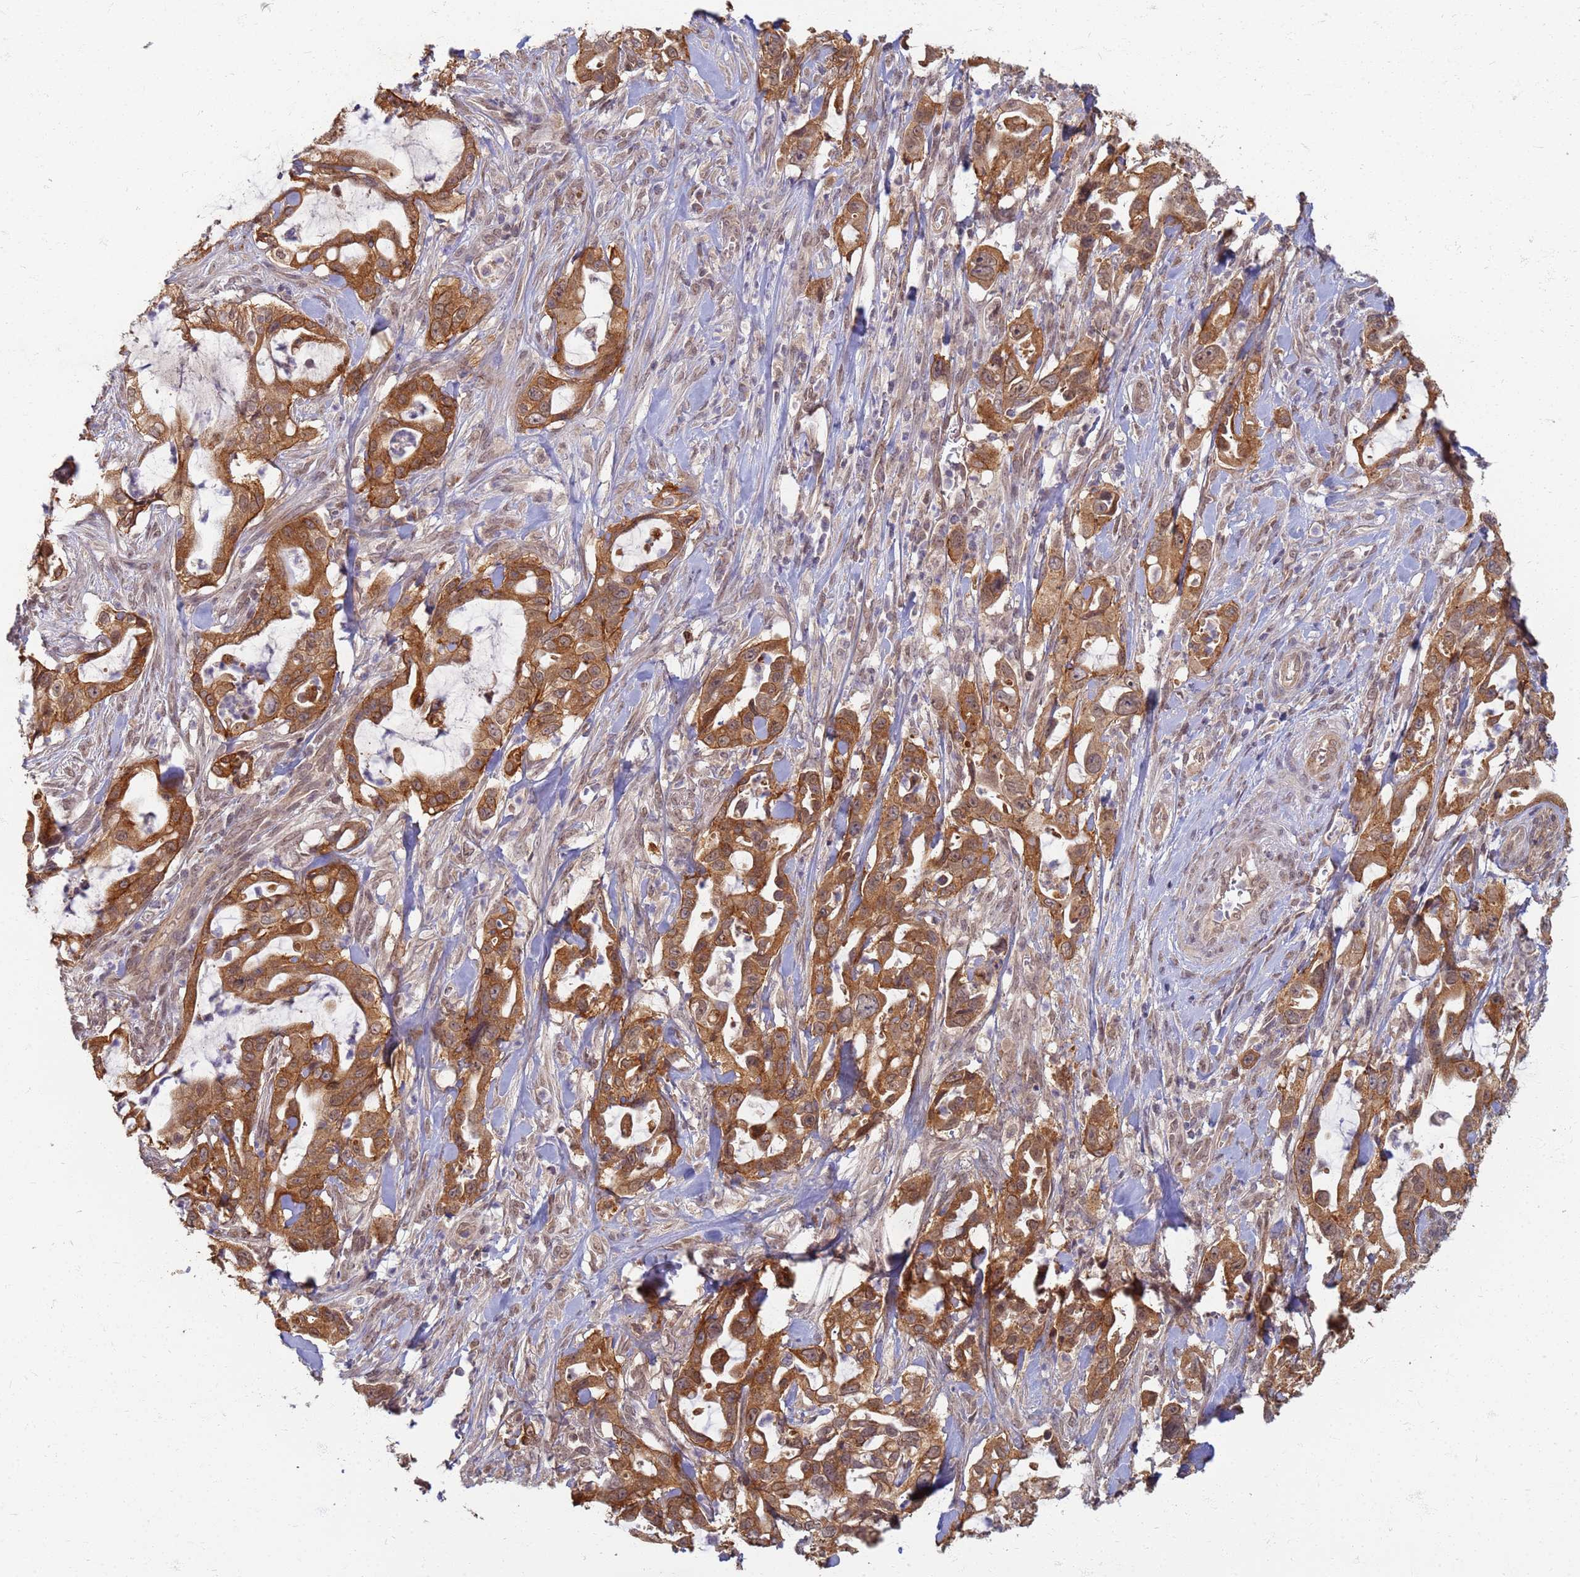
{"staining": {"intensity": "moderate", "quantity": ">75%", "location": "cytoplasmic/membranous"}, "tissue": "pancreatic cancer", "cell_type": "Tumor cells", "image_type": "cancer", "snomed": [{"axis": "morphology", "description": "Adenocarcinoma, NOS"}, {"axis": "topography", "description": "Pancreas"}], "caption": "This micrograph demonstrates pancreatic cancer (adenocarcinoma) stained with immunohistochemistry to label a protein in brown. The cytoplasmic/membranous of tumor cells show moderate positivity for the protein. Nuclei are counter-stained blue.", "gene": "ITGB4", "patient": {"sex": "female", "age": 61}}